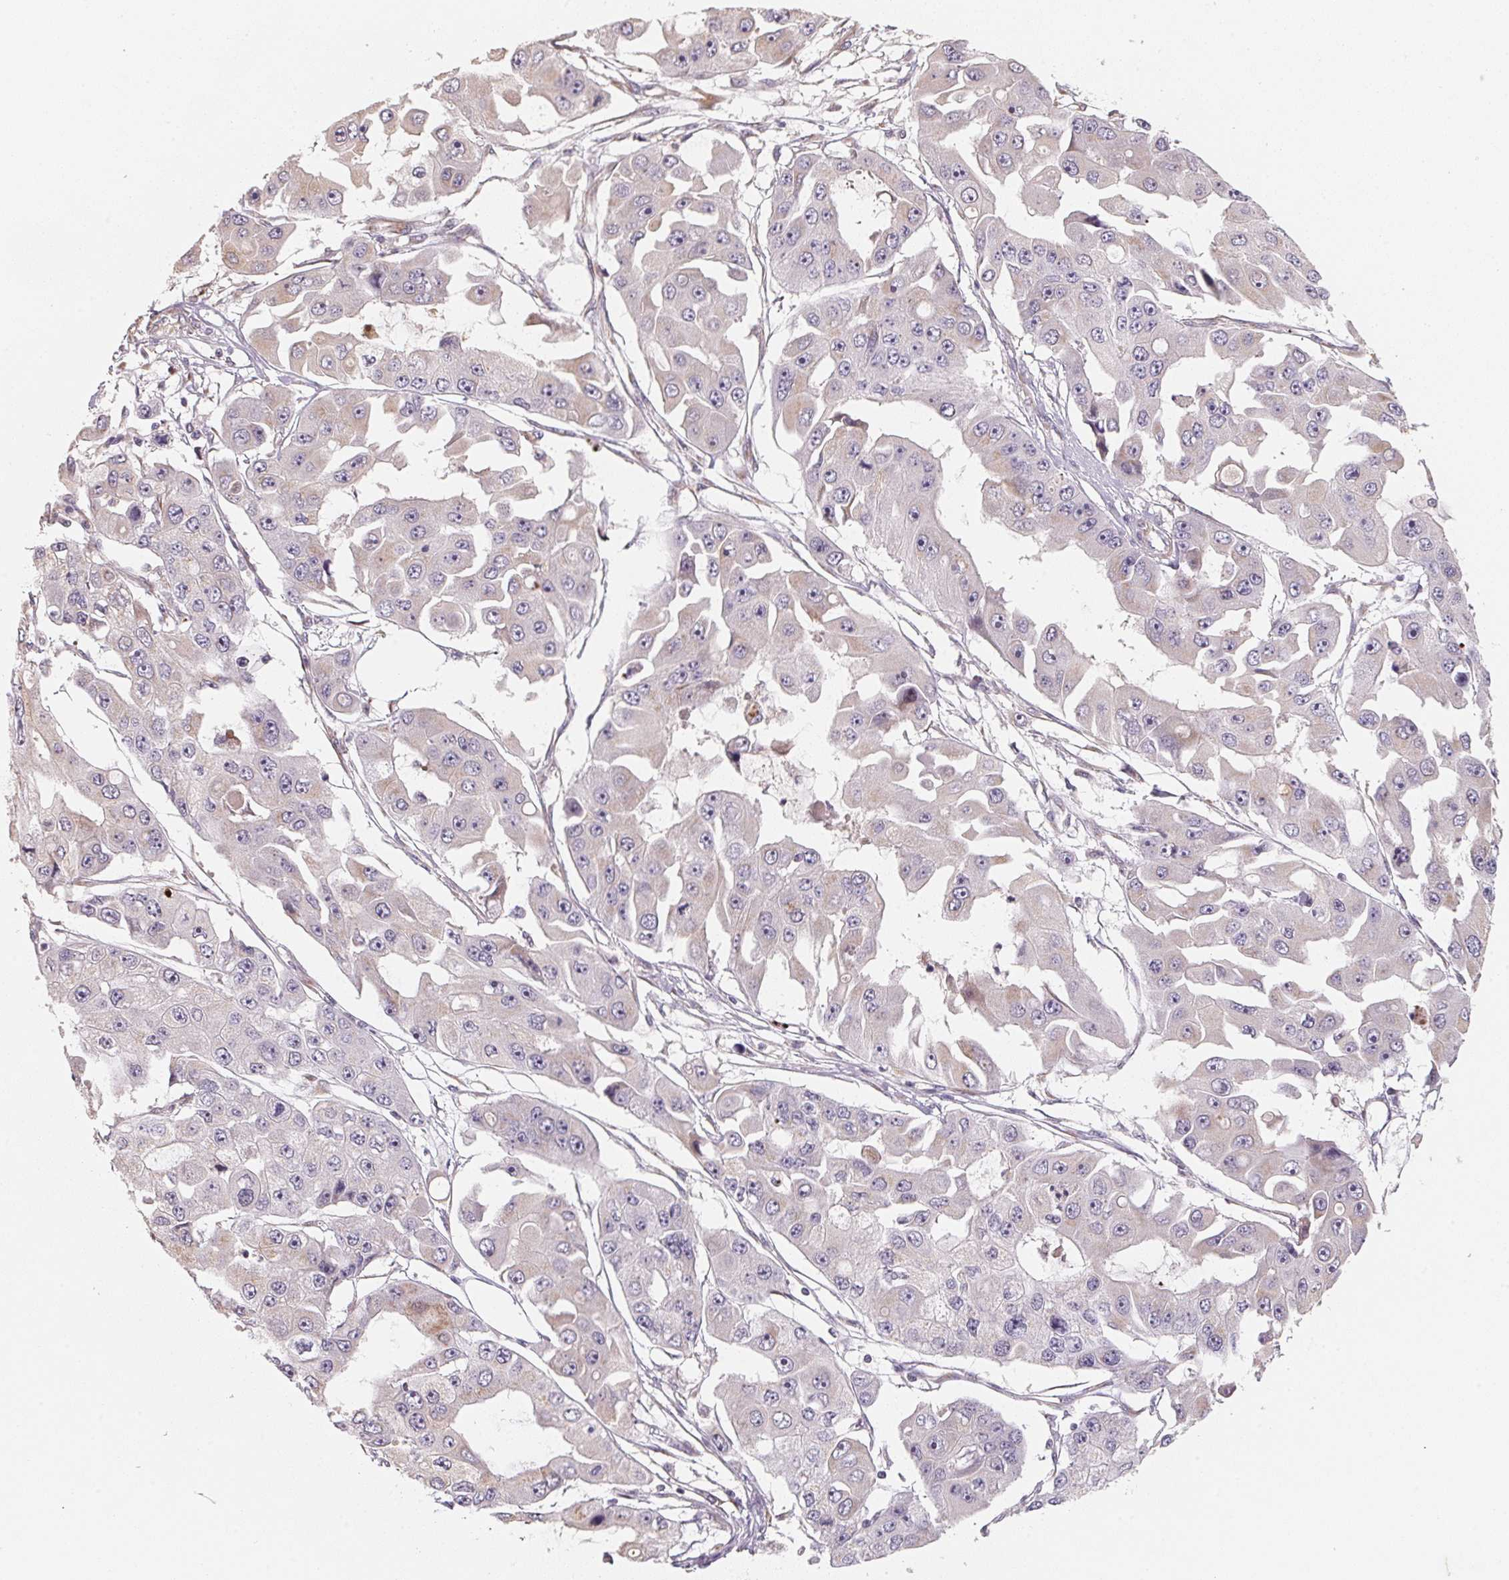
{"staining": {"intensity": "negative", "quantity": "none", "location": "none"}, "tissue": "ovarian cancer", "cell_type": "Tumor cells", "image_type": "cancer", "snomed": [{"axis": "morphology", "description": "Cystadenocarcinoma, serous, NOS"}, {"axis": "topography", "description": "Ovary"}], "caption": "Human ovarian serous cystadenocarcinoma stained for a protein using immunohistochemistry (IHC) demonstrates no staining in tumor cells.", "gene": "TSPAN12", "patient": {"sex": "female", "age": 56}}